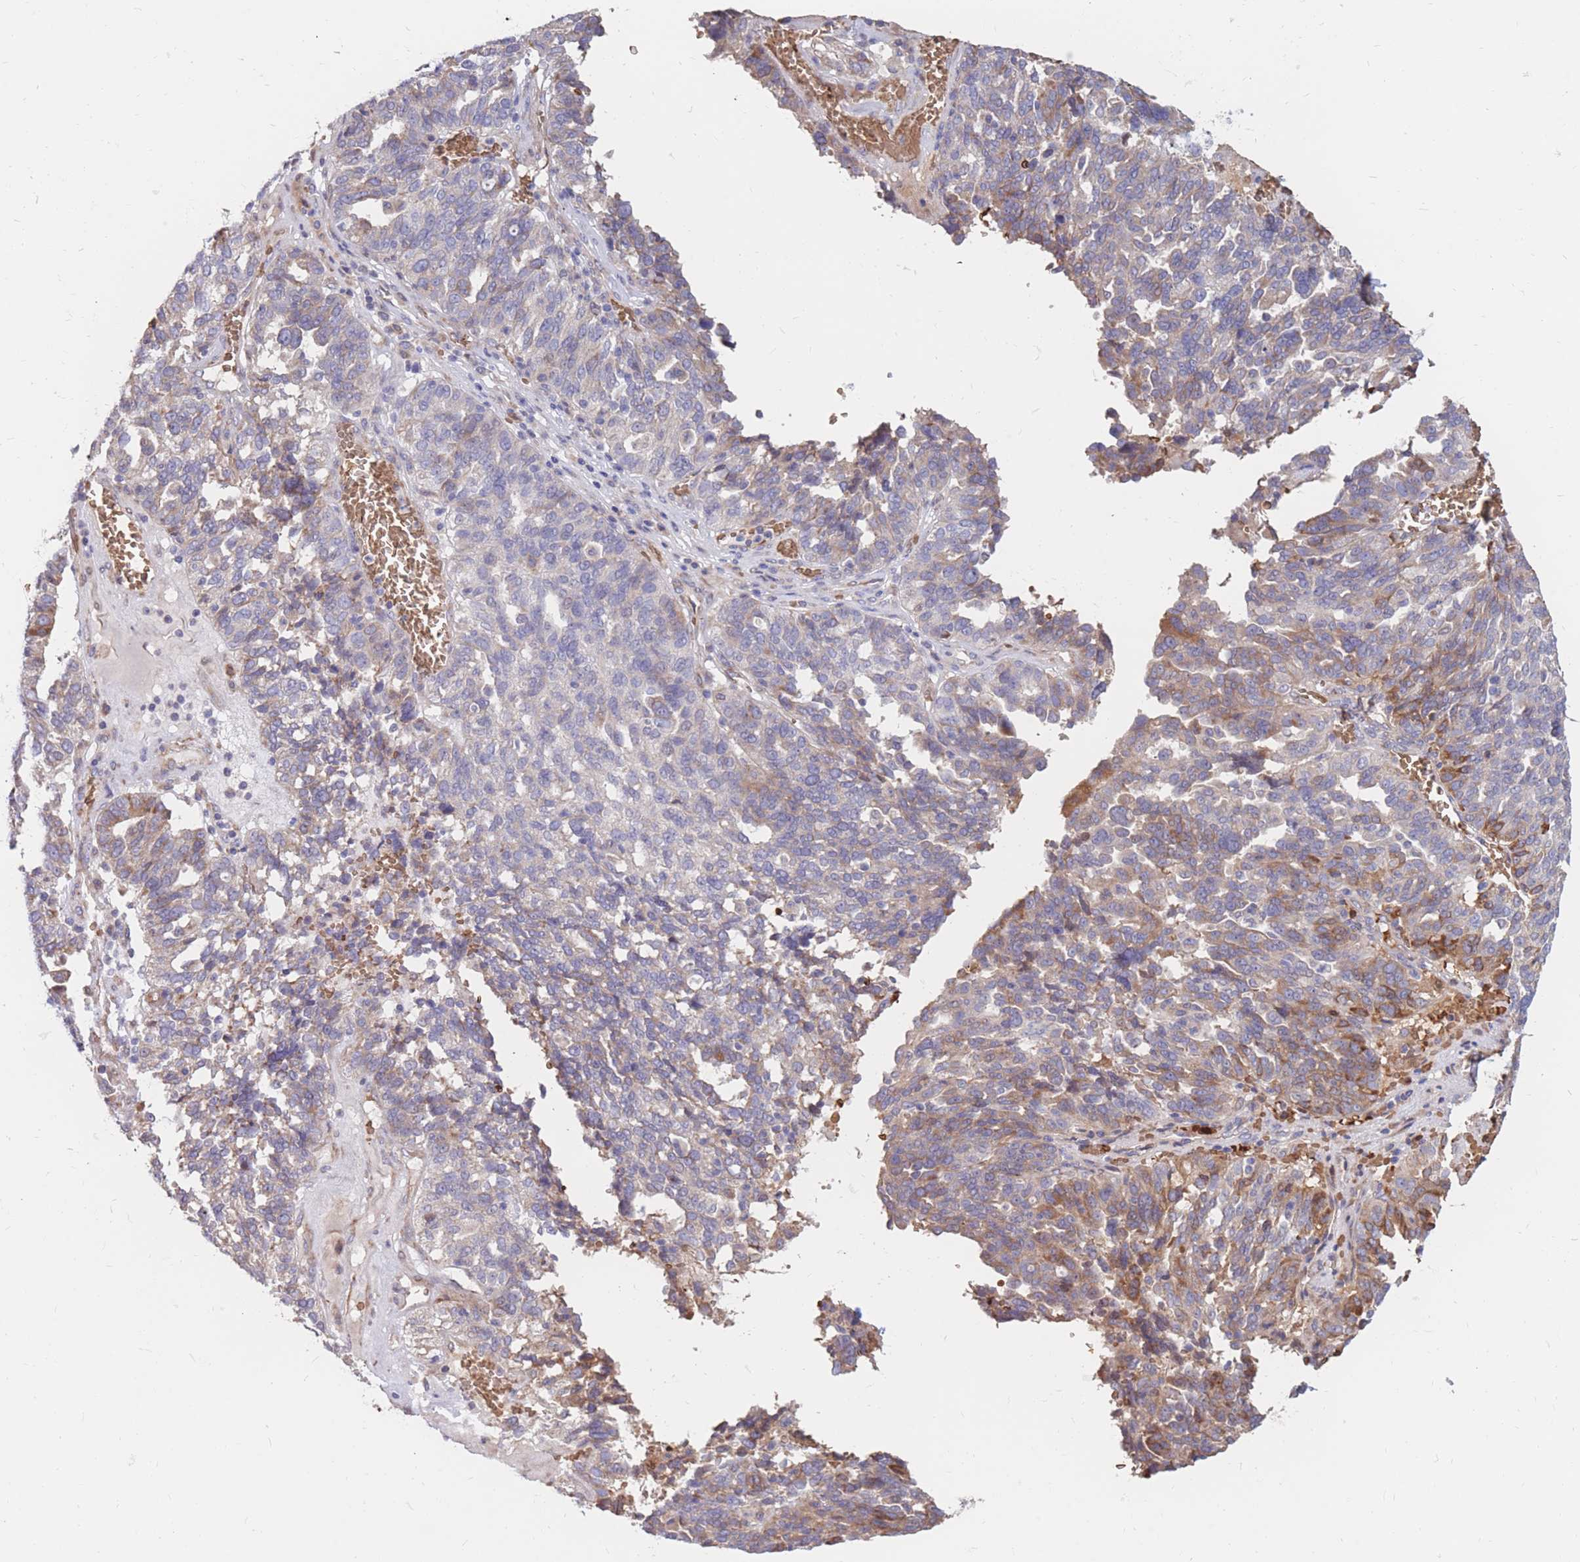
{"staining": {"intensity": "moderate", "quantity": "<25%", "location": "cytoplasmic/membranous"}, "tissue": "ovarian cancer", "cell_type": "Tumor cells", "image_type": "cancer", "snomed": [{"axis": "morphology", "description": "Cystadenocarcinoma, serous, NOS"}, {"axis": "topography", "description": "Ovary"}], "caption": "High-power microscopy captured an IHC photomicrograph of ovarian cancer (serous cystadenocarcinoma), revealing moderate cytoplasmic/membranous staining in approximately <25% of tumor cells.", "gene": "ATP10D", "patient": {"sex": "female", "age": 59}}